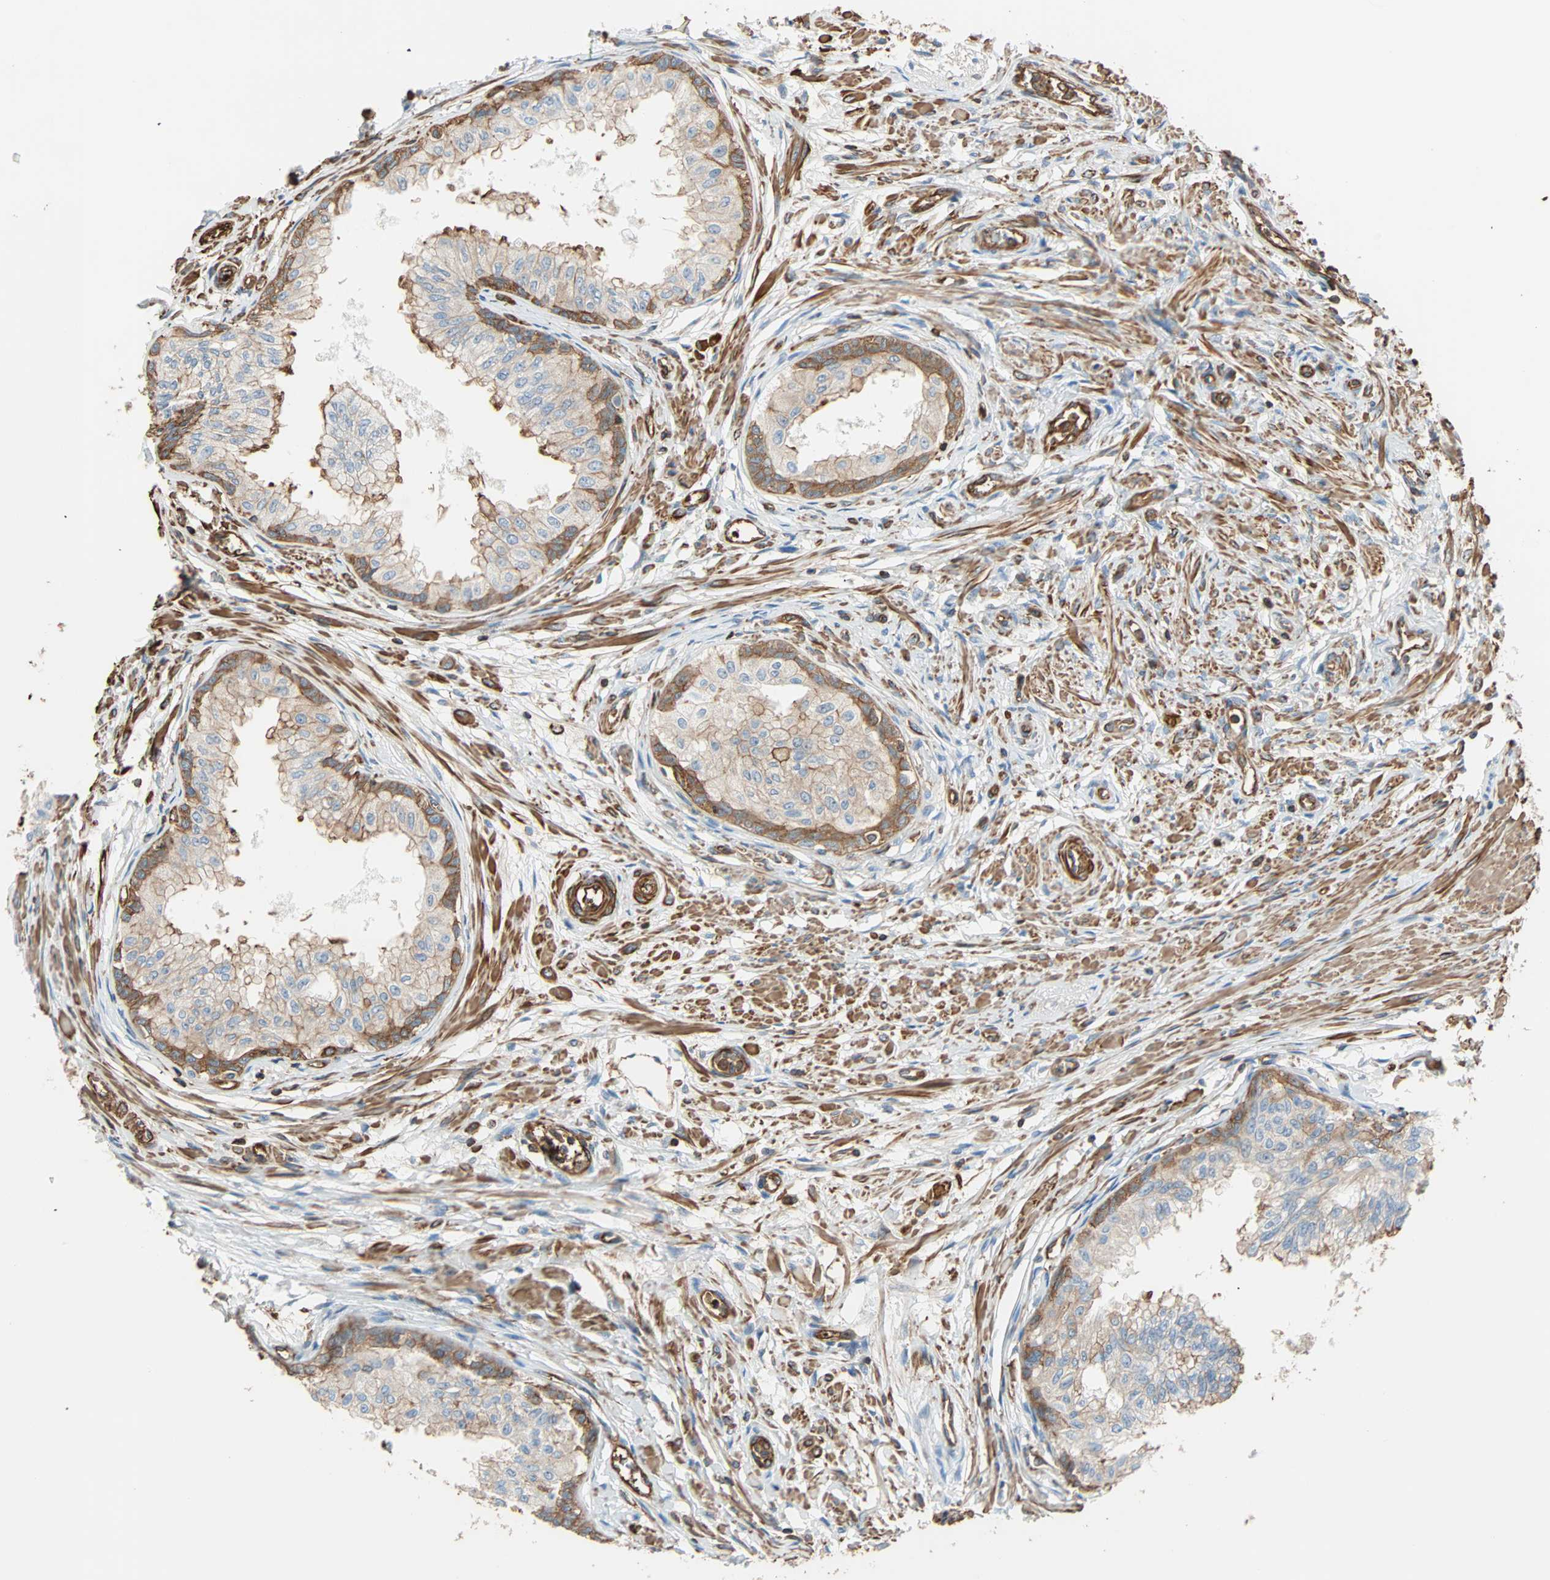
{"staining": {"intensity": "moderate", "quantity": "<25%", "location": "cytoplasmic/membranous"}, "tissue": "prostate", "cell_type": "Glandular cells", "image_type": "normal", "snomed": [{"axis": "morphology", "description": "Normal tissue, NOS"}, {"axis": "topography", "description": "Prostate"}, {"axis": "topography", "description": "Seminal veicle"}], "caption": "Immunohistochemical staining of normal human prostate reveals low levels of moderate cytoplasmic/membranous staining in approximately <25% of glandular cells.", "gene": "GALNT10", "patient": {"sex": "male", "age": 60}}